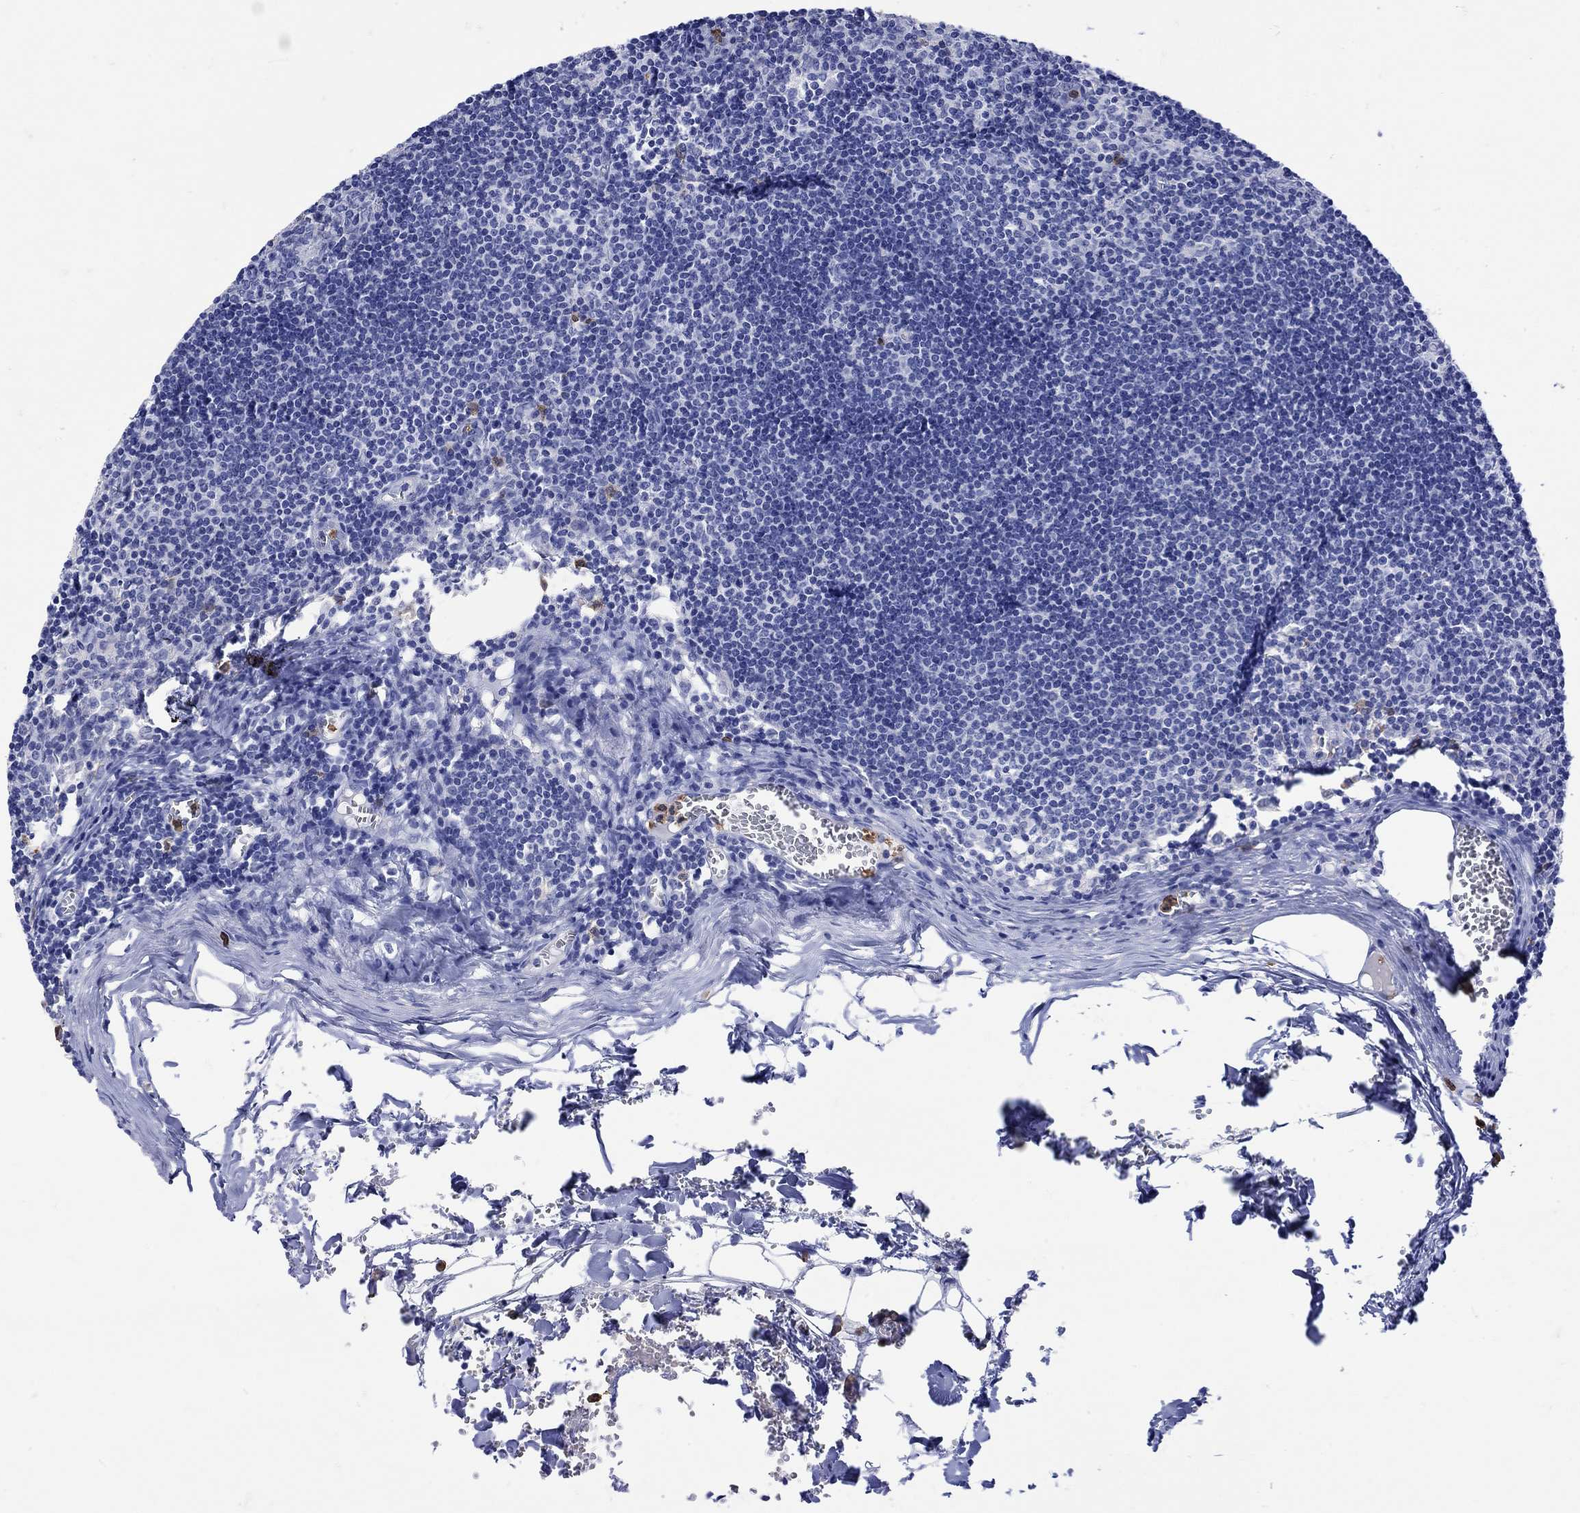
{"staining": {"intensity": "negative", "quantity": "none", "location": "none"}, "tissue": "lymph node", "cell_type": "Germinal center cells", "image_type": "normal", "snomed": [{"axis": "morphology", "description": "Normal tissue, NOS"}, {"axis": "topography", "description": "Lymph node"}], "caption": "This is a image of immunohistochemistry (IHC) staining of unremarkable lymph node, which shows no positivity in germinal center cells. (IHC, brightfield microscopy, high magnification).", "gene": "LINGO3", "patient": {"sex": "male", "age": 59}}